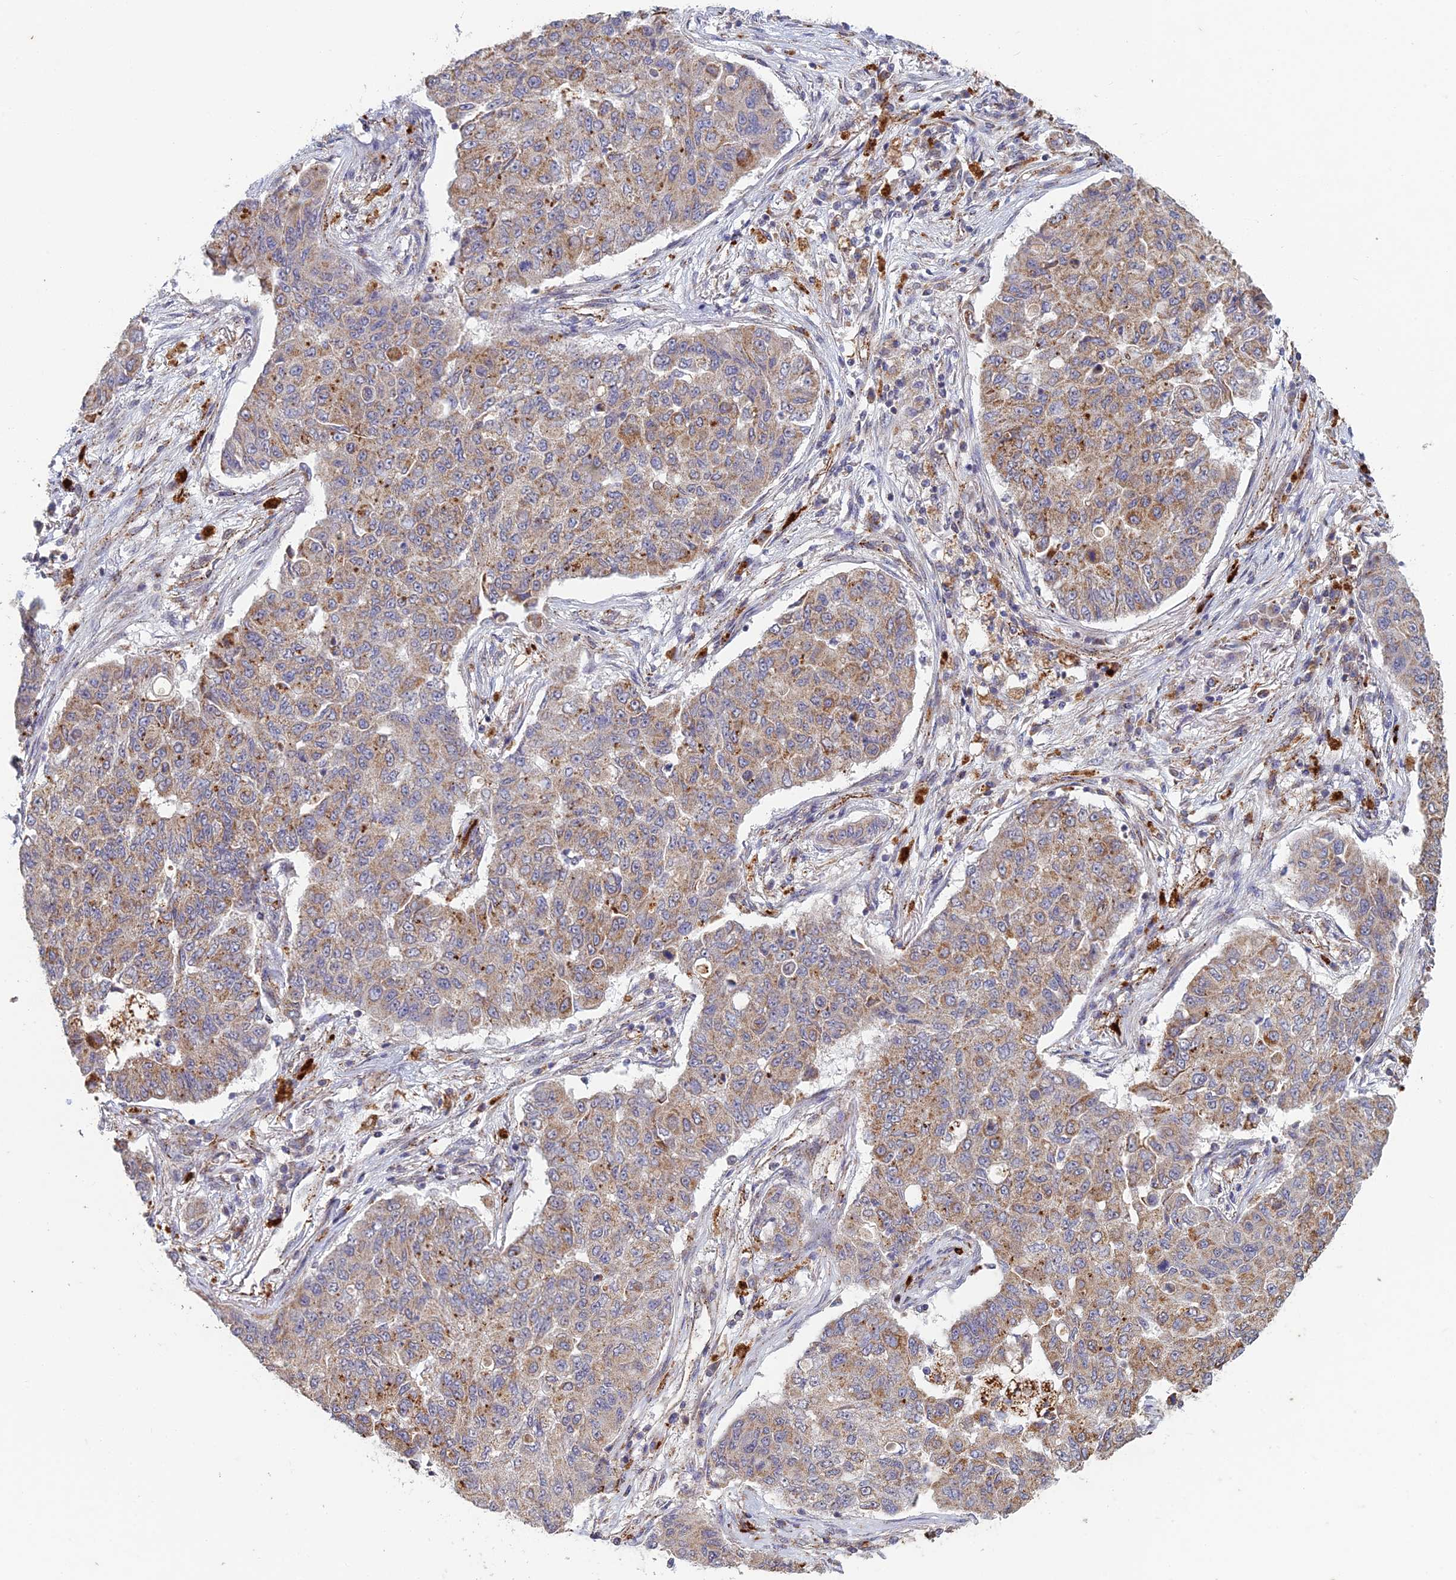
{"staining": {"intensity": "weak", "quantity": "25%-75%", "location": "cytoplasmic/membranous"}, "tissue": "lung cancer", "cell_type": "Tumor cells", "image_type": "cancer", "snomed": [{"axis": "morphology", "description": "Squamous cell carcinoma, NOS"}, {"axis": "topography", "description": "Lung"}], "caption": "This histopathology image displays lung cancer (squamous cell carcinoma) stained with immunohistochemistry (IHC) to label a protein in brown. The cytoplasmic/membranous of tumor cells show weak positivity for the protein. Nuclei are counter-stained blue.", "gene": "FOXS1", "patient": {"sex": "male", "age": 74}}